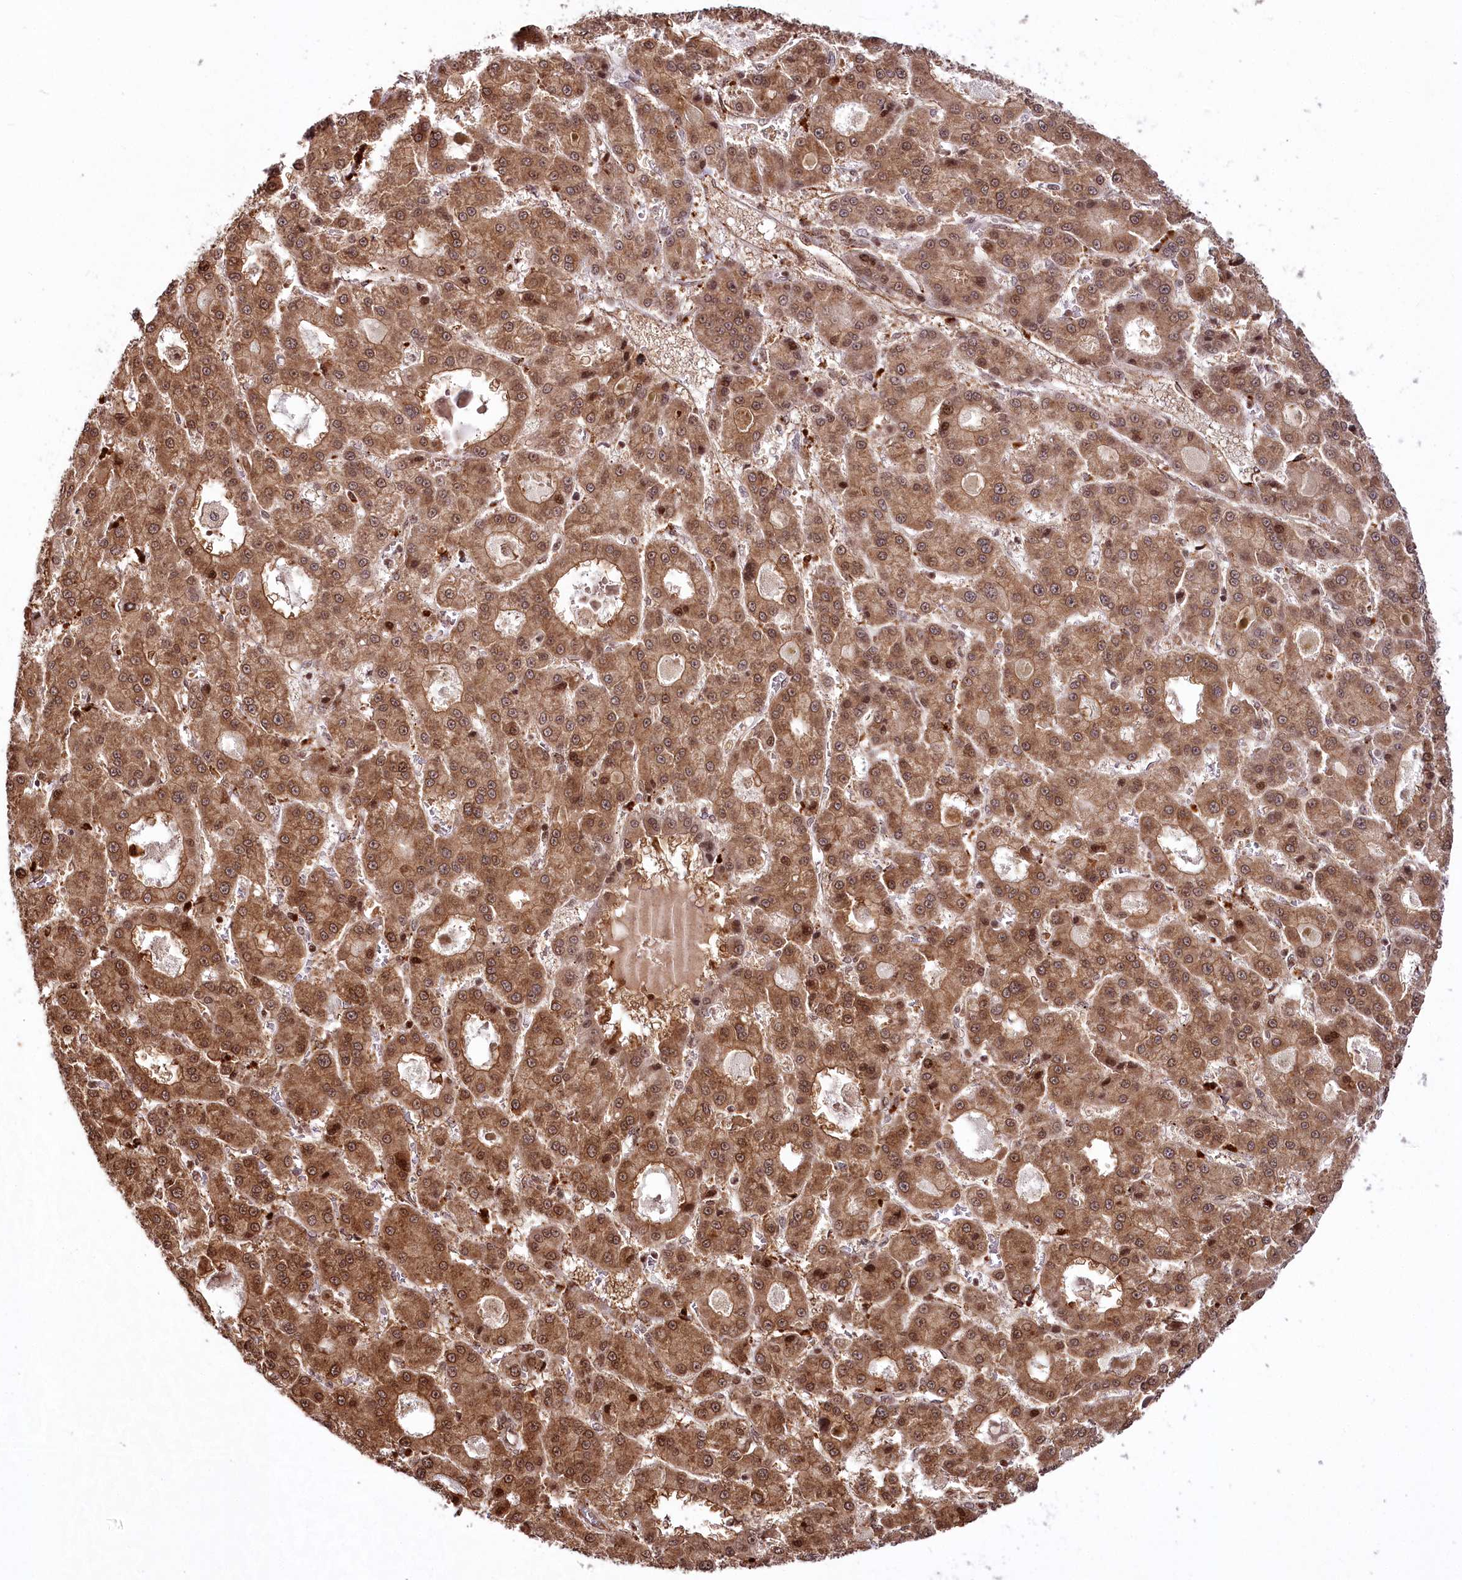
{"staining": {"intensity": "strong", "quantity": ">75%", "location": "cytoplasmic/membranous,nuclear"}, "tissue": "liver cancer", "cell_type": "Tumor cells", "image_type": "cancer", "snomed": [{"axis": "morphology", "description": "Carcinoma, Hepatocellular, NOS"}, {"axis": "topography", "description": "Liver"}], "caption": "High-magnification brightfield microscopy of liver cancer stained with DAB (3,3'-diaminobenzidine) (brown) and counterstained with hematoxylin (blue). tumor cells exhibit strong cytoplasmic/membranous and nuclear staining is present in about>75% of cells.", "gene": "HOXC8", "patient": {"sex": "male", "age": 70}}